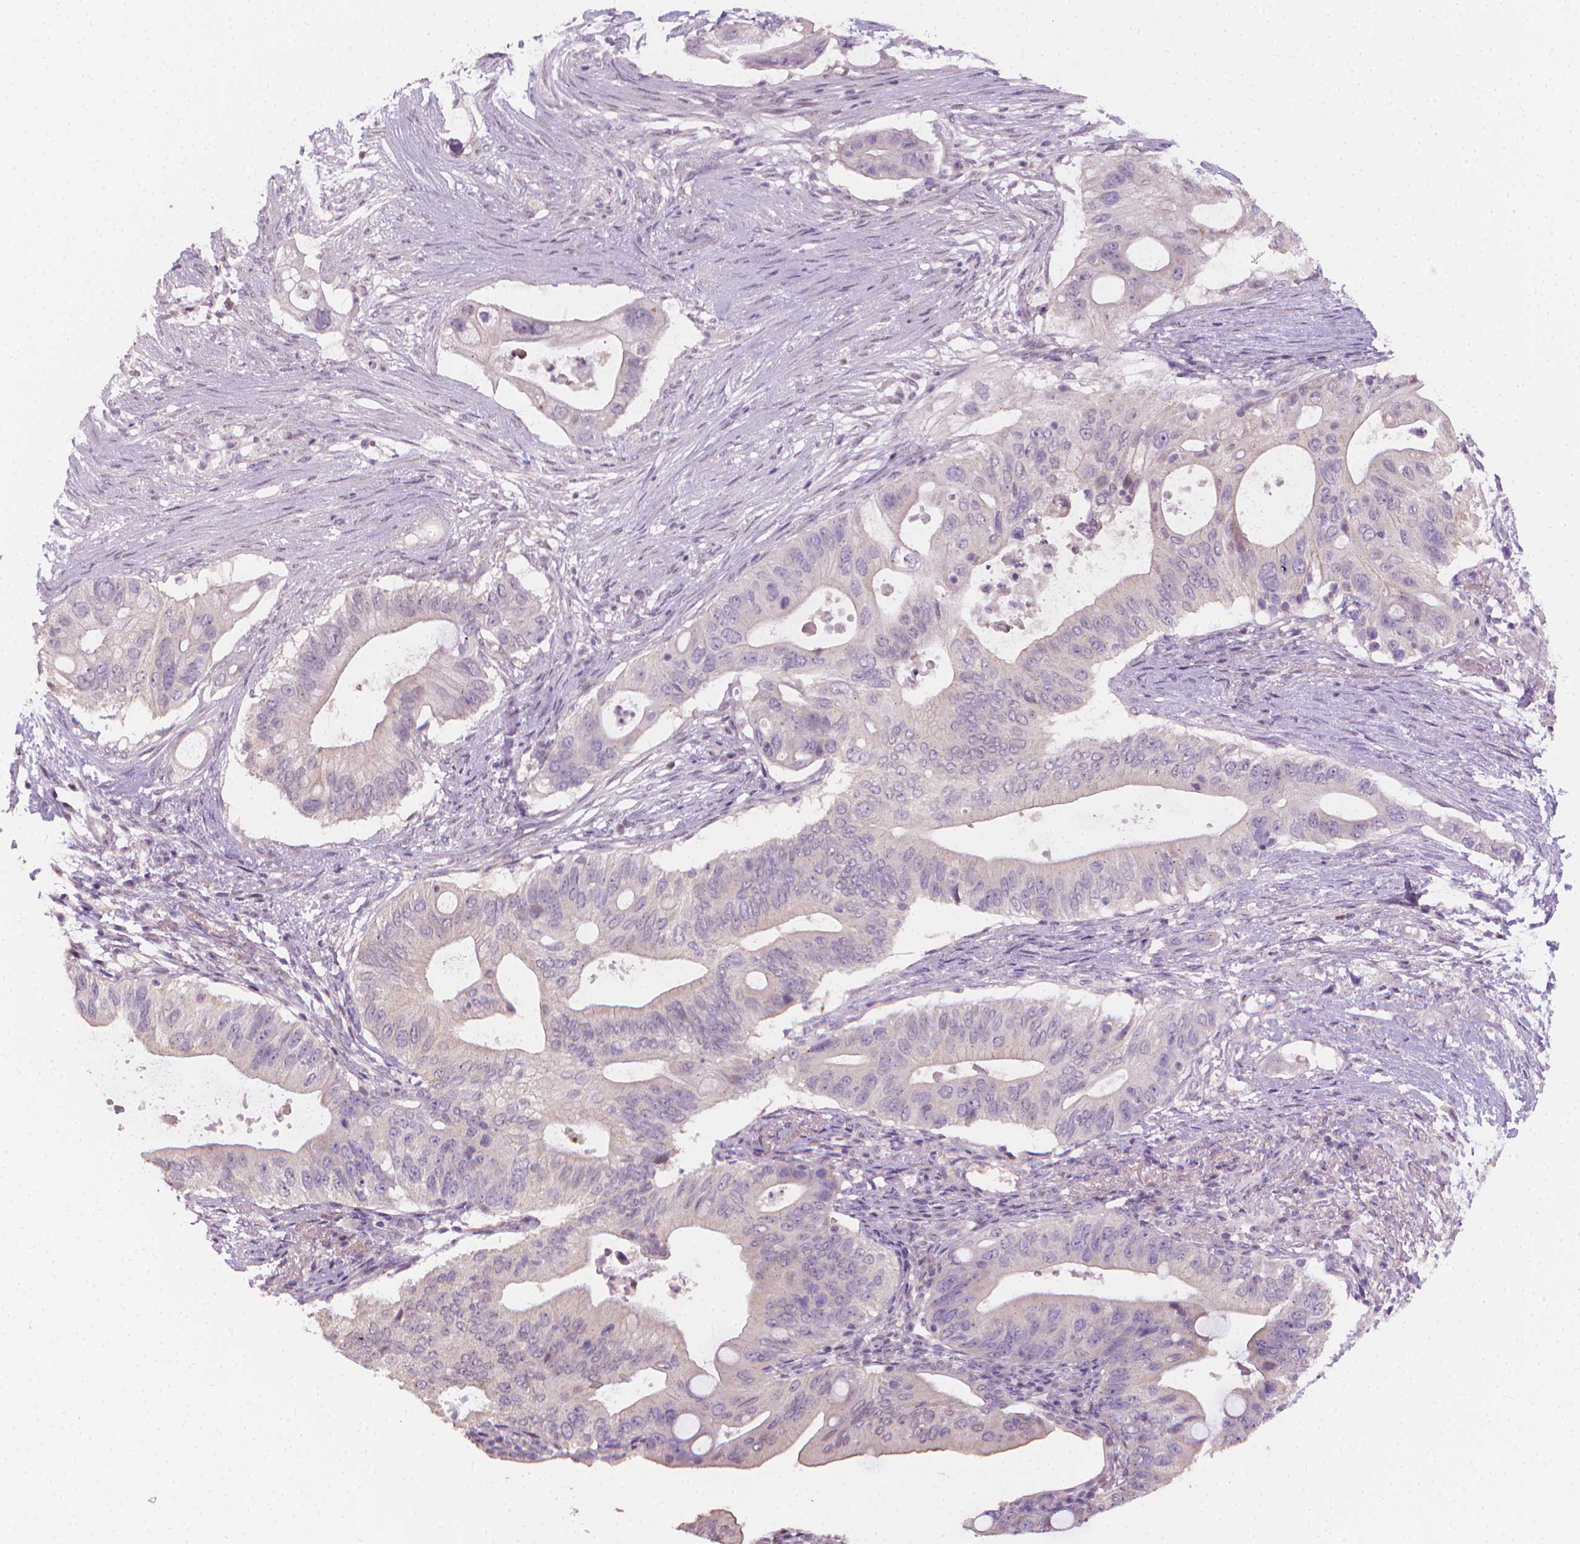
{"staining": {"intensity": "negative", "quantity": "none", "location": "none"}, "tissue": "pancreatic cancer", "cell_type": "Tumor cells", "image_type": "cancer", "snomed": [{"axis": "morphology", "description": "Adenocarcinoma, NOS"}, {"axis": "topography", "description": "Pancreas"}], "caption": "Tumor cells are negative for protein expression in human pancreatic cancer.", "gene": "NCAN", "patient": {"sex": "female", "age": 72}}